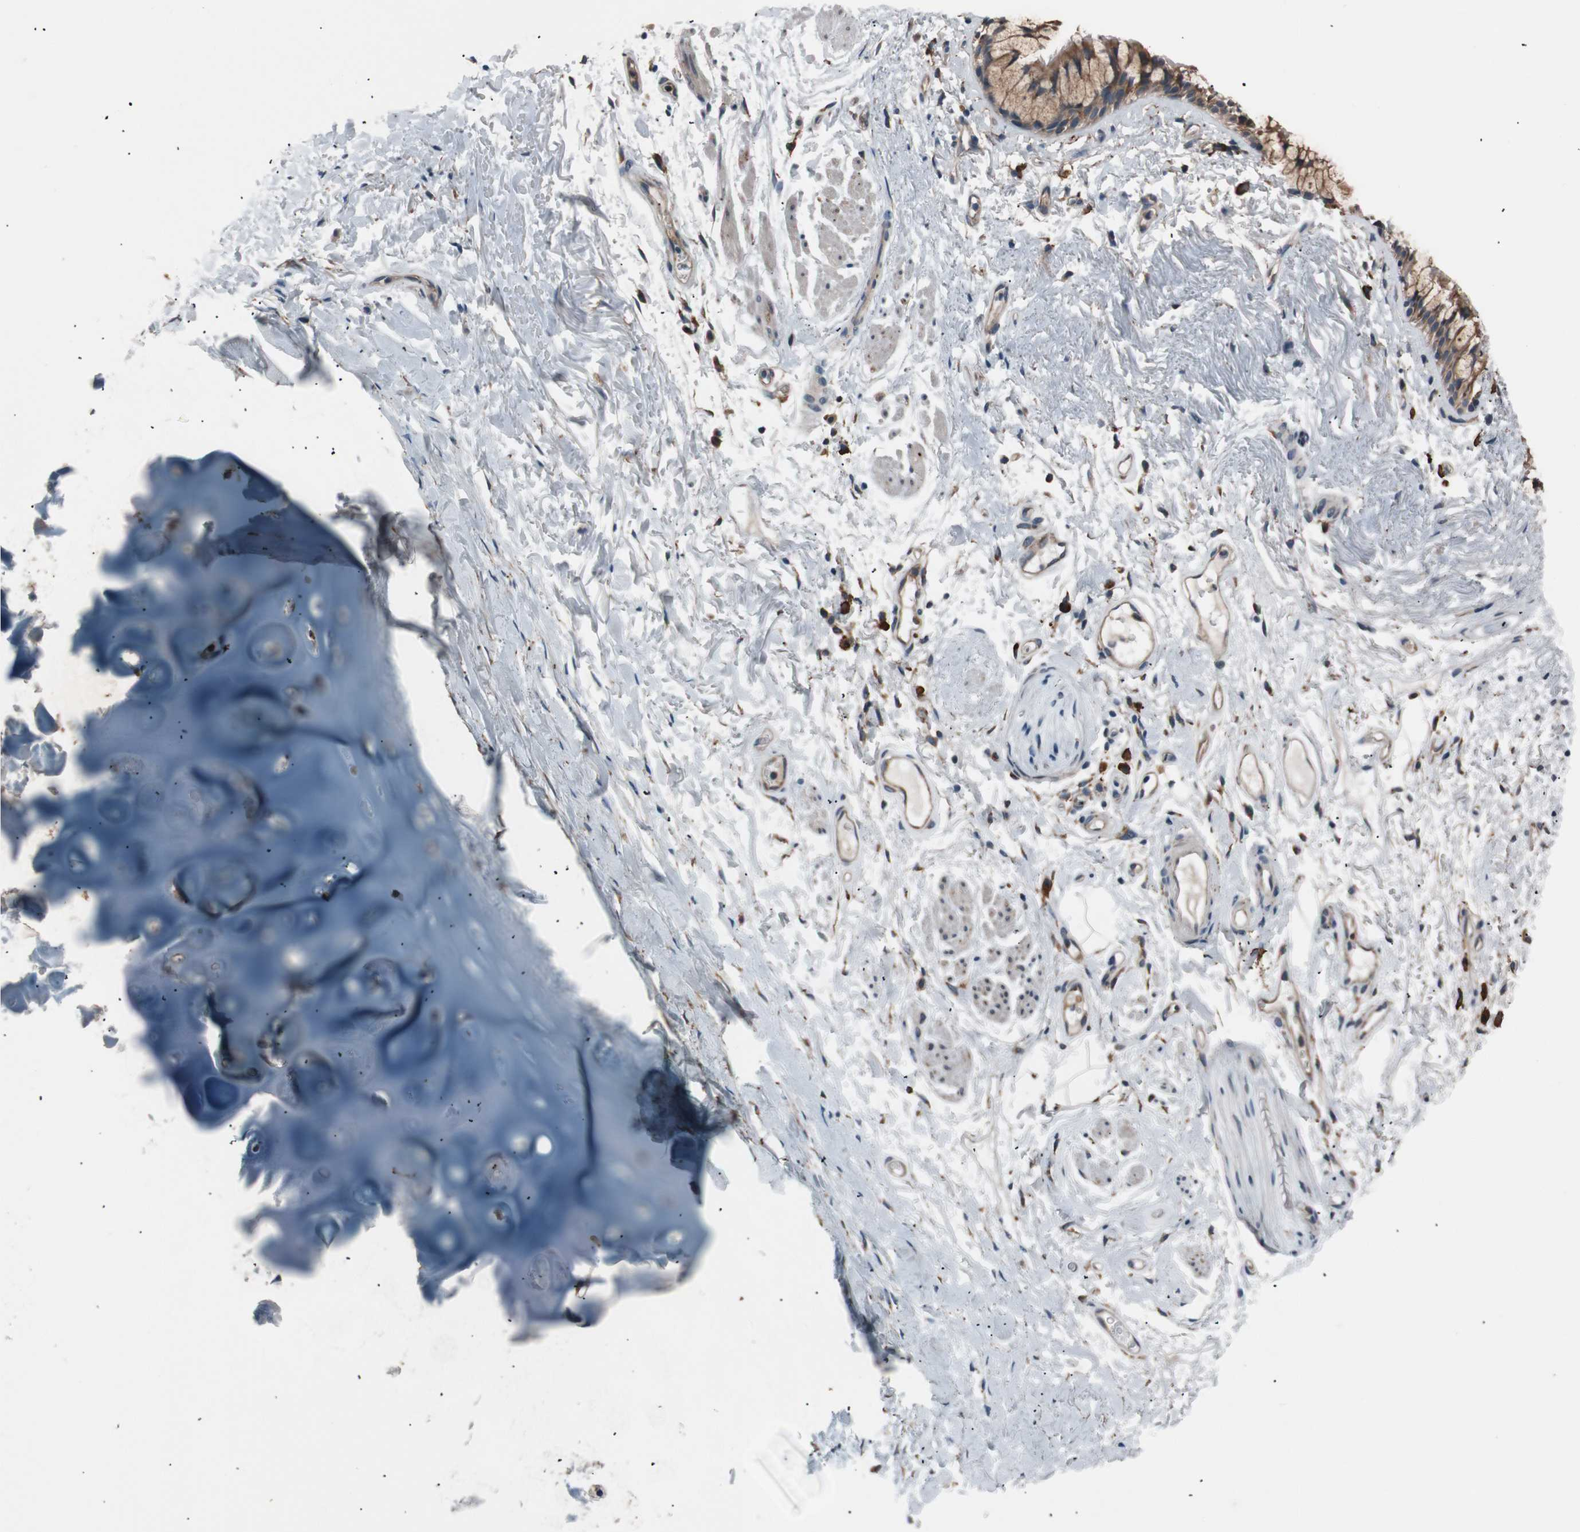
{"staining": {"intensity": "strong", "quantity": ">75%", "location": "cytoplasmic/membranous,nuclear"}, "tissue": "adipose tissue", "cell_type": "Adipocytes", "image_type": "normal", "snomed": [{"axis": "morphology", "description": "Normal tissue, NOS"}, {"axis": "topography", "description": "Cartilage tissue"}, {"axis": "topography", "description": "Bronchus"}], "caption": "Adipocytes display high levels of strong cytoplasmic/membranous,nuclear expression in about >75% of cells in normal adipose tissue. The staining is performed using DAB (3,3'-diaminobenzidine) brown chromogen to label protein expression. The nuclei are counter-stained blue using hematoxylin.", "gene": "SIGMAR1", "patient": {"sex": "female", "age": 73}}